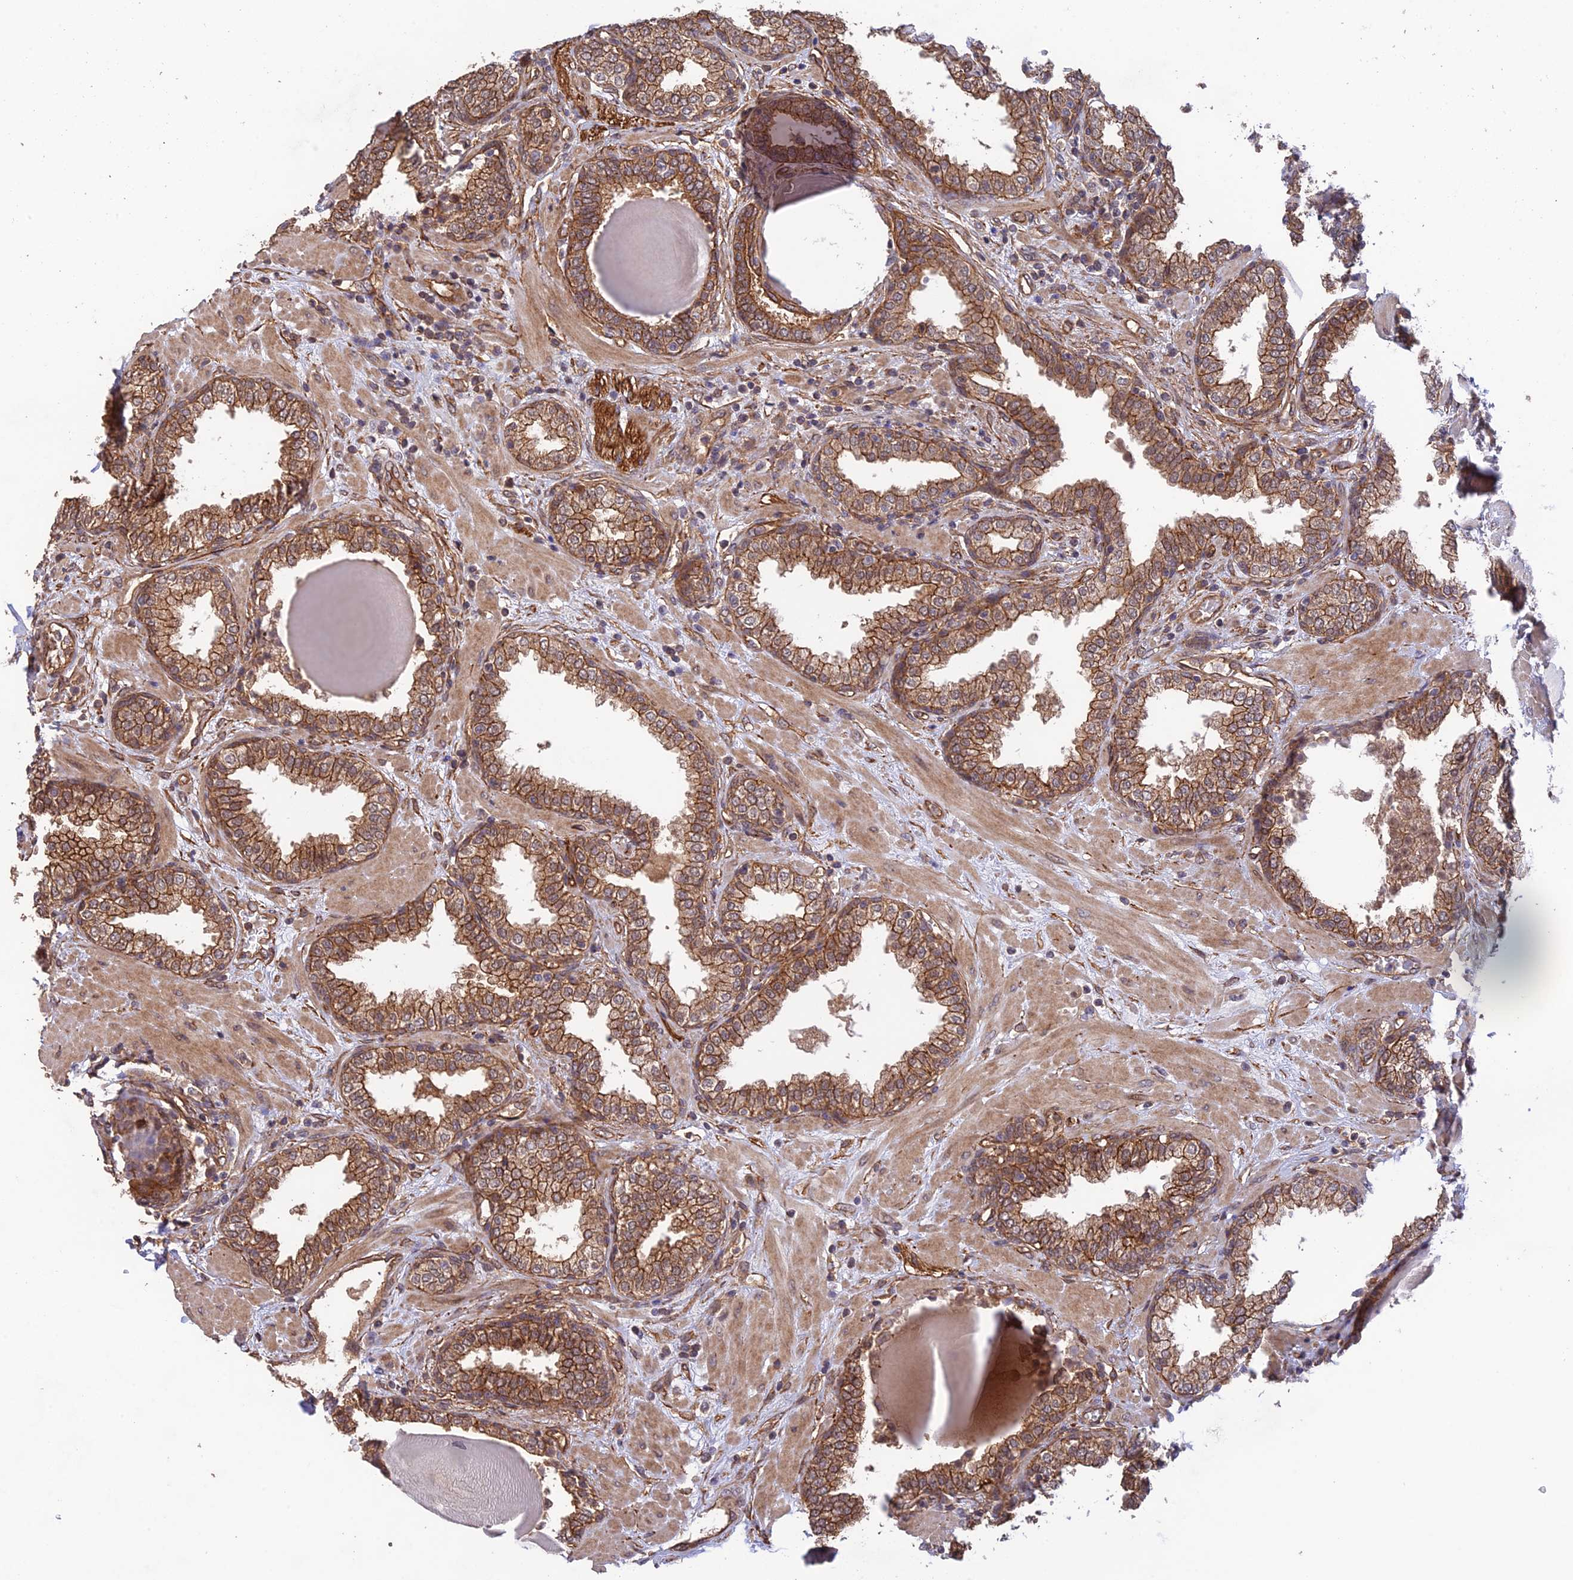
{"staining": {"intensity": "strong", "quantity": ">75%", "location": "cytoplasmic/membranous"}, "tissue": "prostate", "cell_type": "Glandular cells", "image_type": "normal", "snomed": [{"axis": "morphology", "description": "Normal tissue, NOS"}, {"axis": "topography", "description": "Prostate"}], "caption": "Protein expression analysis of normal human prostate reveals strong cytoplasmic/membranous positivity in about >75% of glandular cells. Immunohistochemistry (ihc) stains the protein in brown and the nuclei are stained blue.", "gene": "HOMER2", "patient": {"sex": "male", "age": 51}}